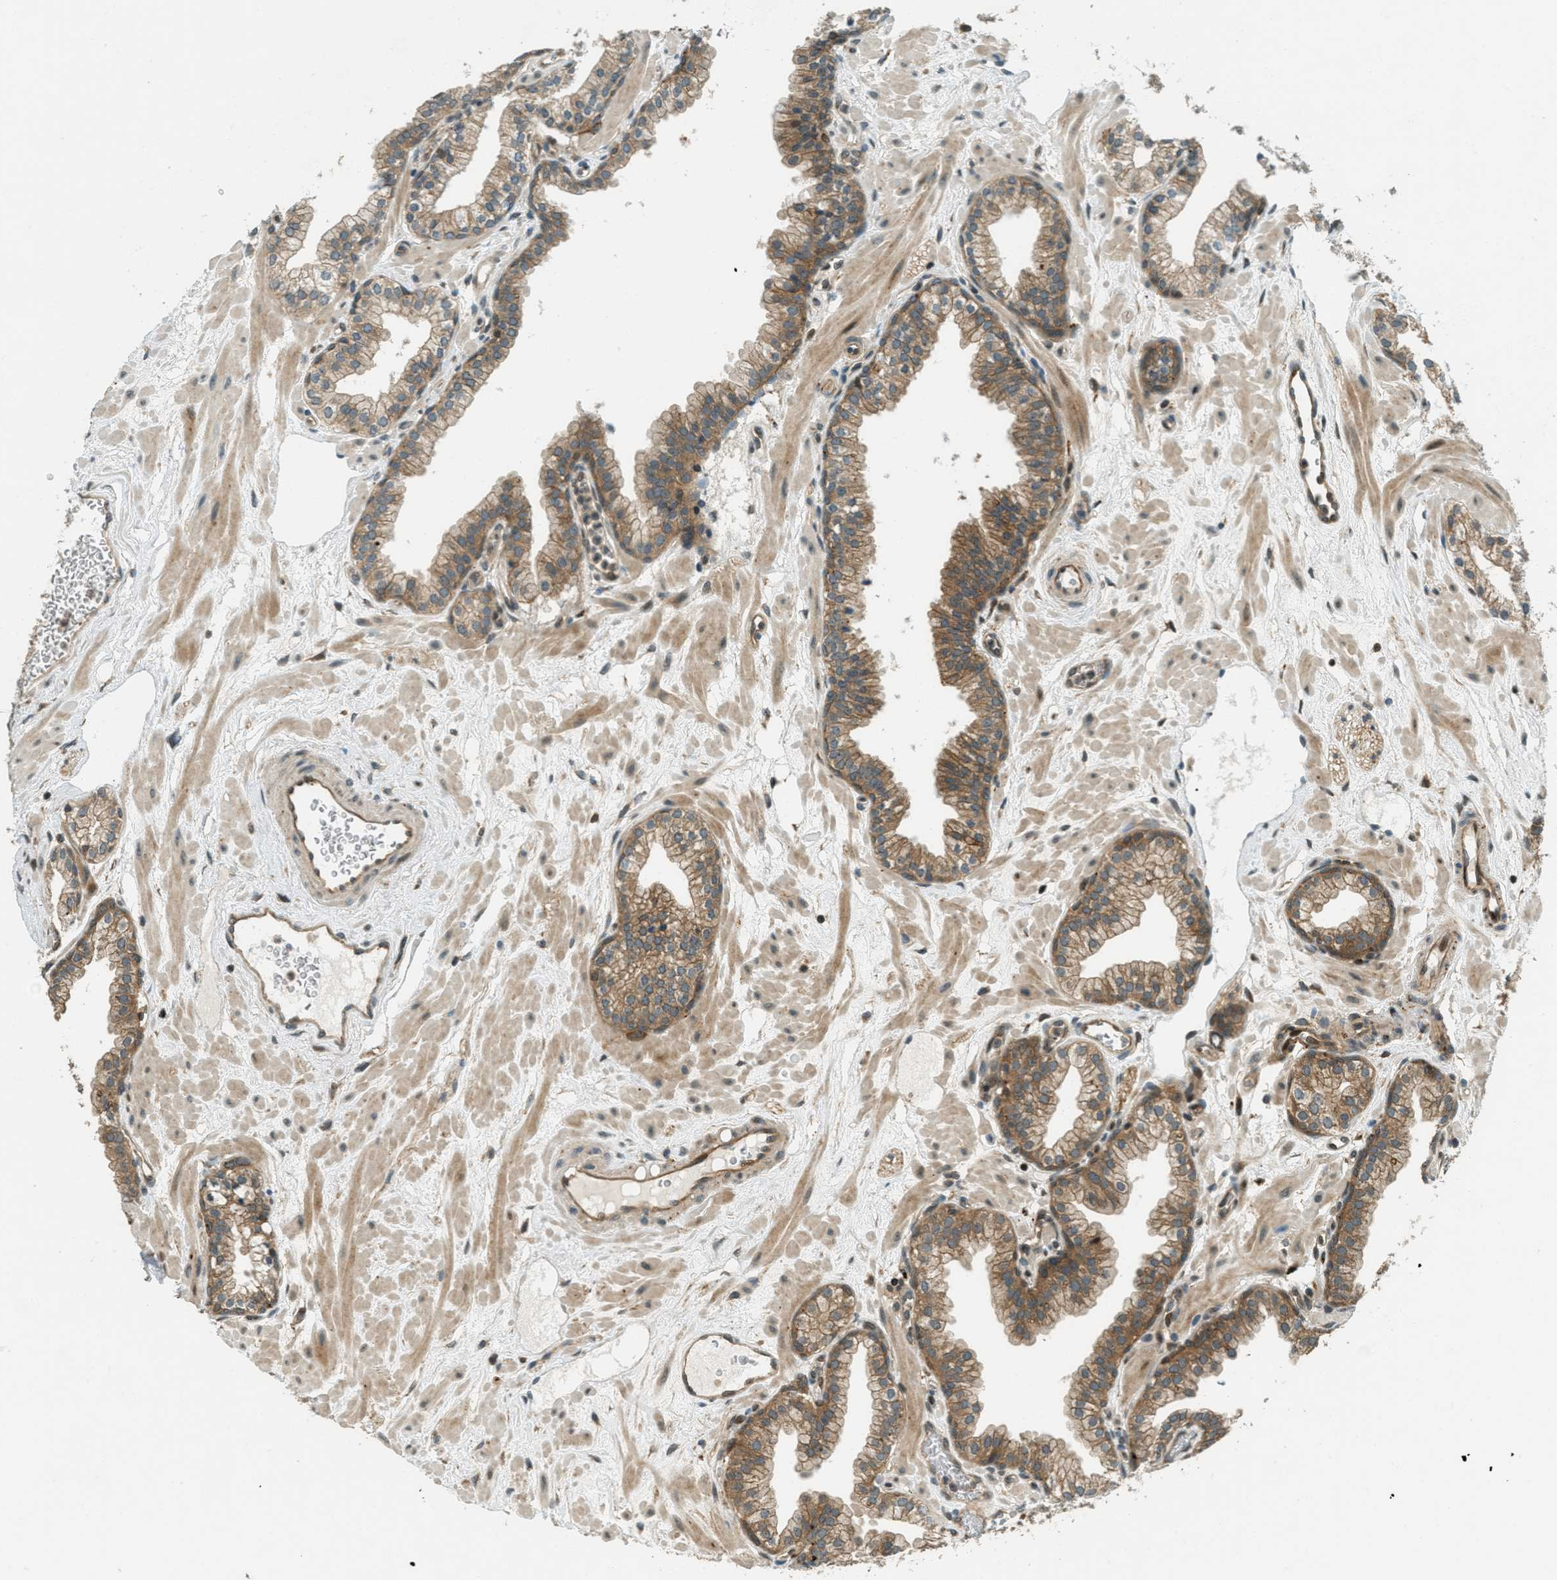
{"staining": {"intensity": "moderate", "quantity": ">75%", "location": "cytoplasmic/membranous"}, "tissue": "prostate", "cell_type": "Glandular cells", "image_type": "normal", "snomed": [{"axis": "morphology", "description": "Normal tissue, NOS"}, {"axis": "morphology", "description": "Urothelial carcinoma, Low grade"}, {"axis": "topography", "description": "Urinary bladder"}, {"axis": "topography", "description": "Prostate"}], "caption": "DAB (3,3'-diaminobenzidine) immunohistochemical staining of benign prostate demonstrates moderate cytoplasmic/membranous protein expression in about >75% of glandular cells. (DAB (3,3'-diaminobenzidine) = brown stain, brightfield microscopy at high magnification).", "gene": "PTPN23", "patient": {"sex": "male", "age": 60}}